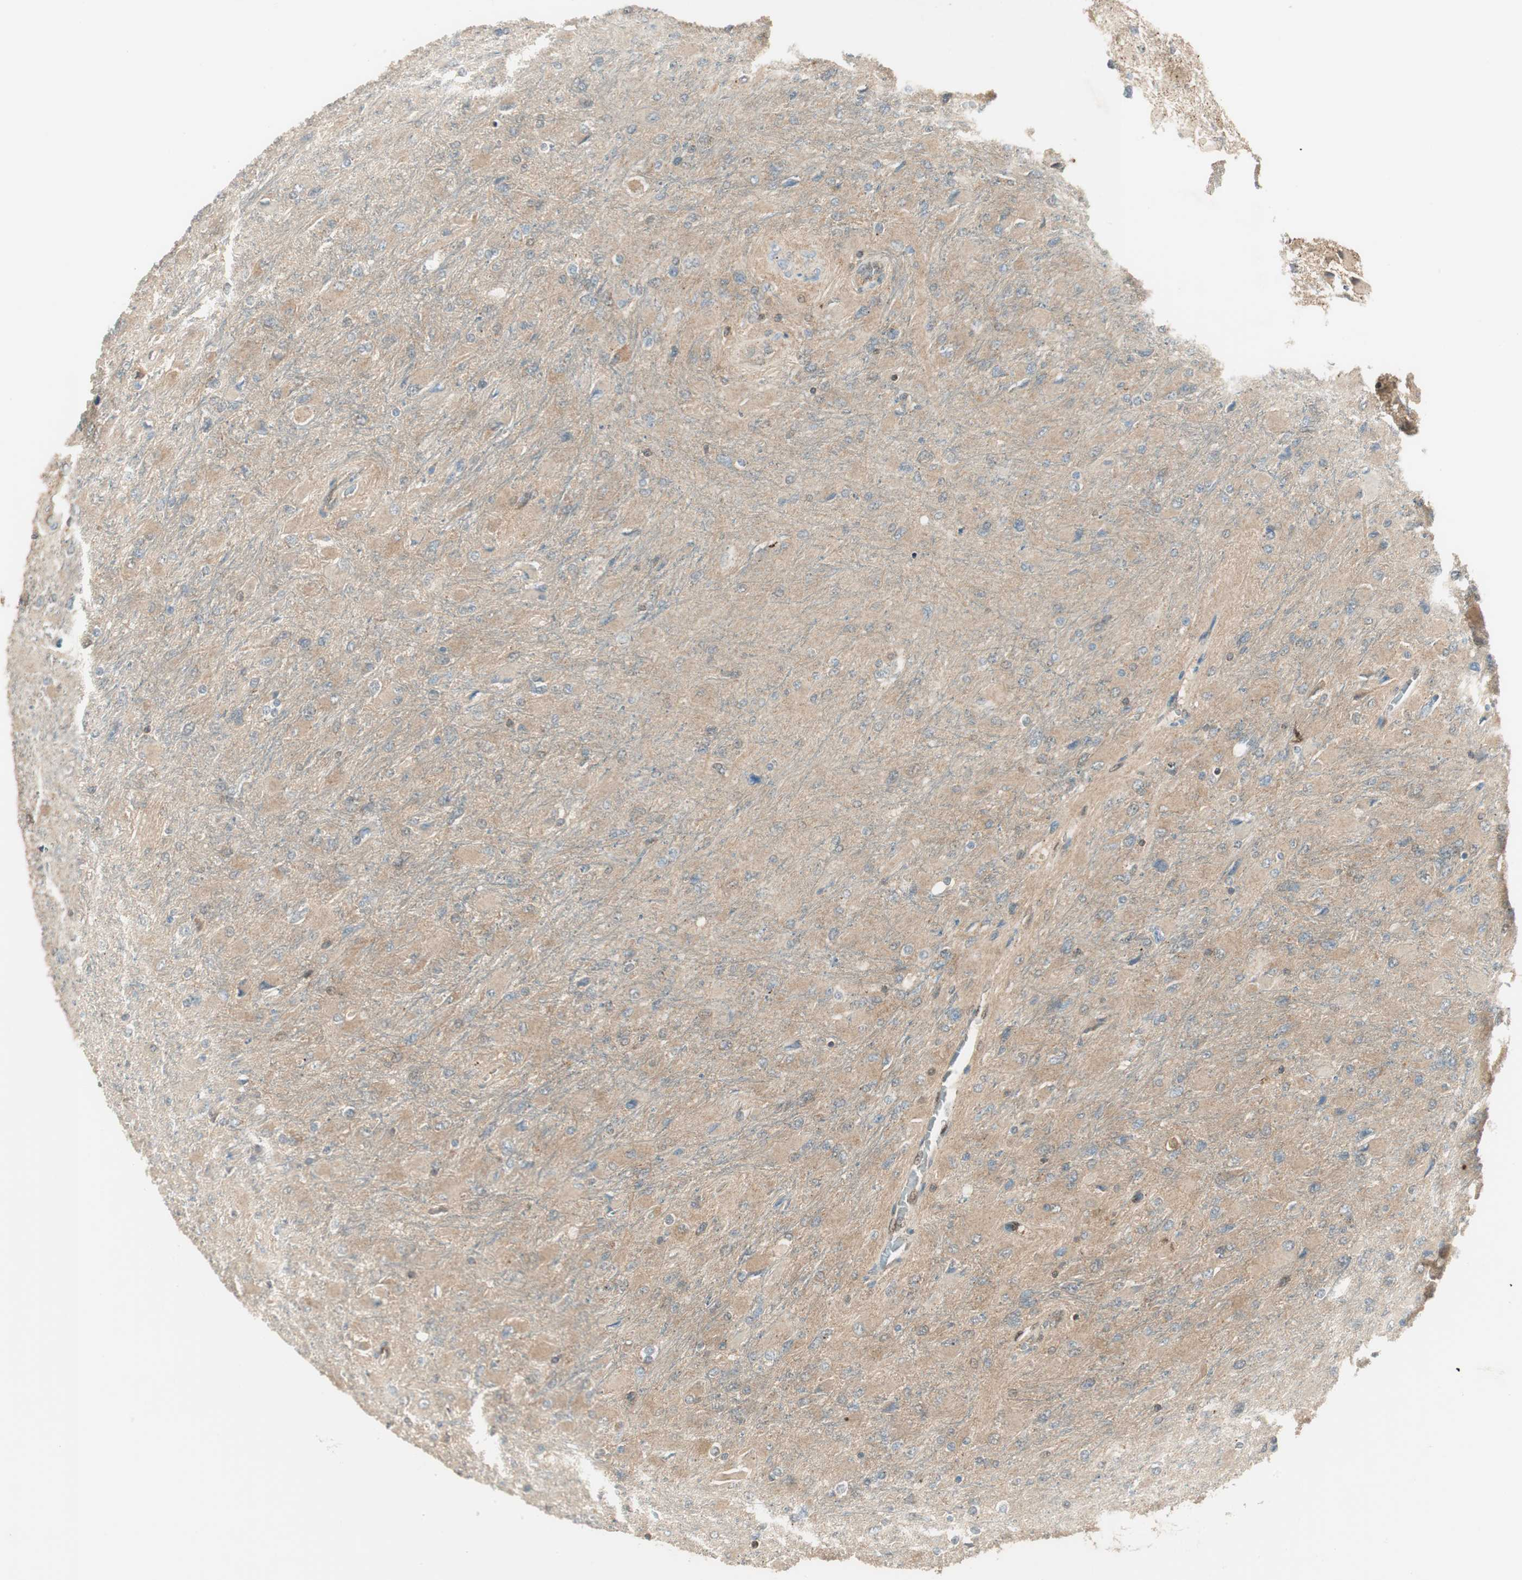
{"staining": {"intensity": "negative", "quantity": "none", "location": "none"}, "tissue": "glioma", "cell_type": "Tumor cells", "image_type": "cancer", "snomed": [{"axis": "morphology", "description": "Glioma, malignant, High grade"}, {"axis": "topography", "description": "Cerebral cortex"}], "caption": "The immunohistochemistry (IHC) image has no significant expression in tumor cells of glioma tissue.", "gene": "LTA4H", "patient": {"sex": "female", "age": 36}}